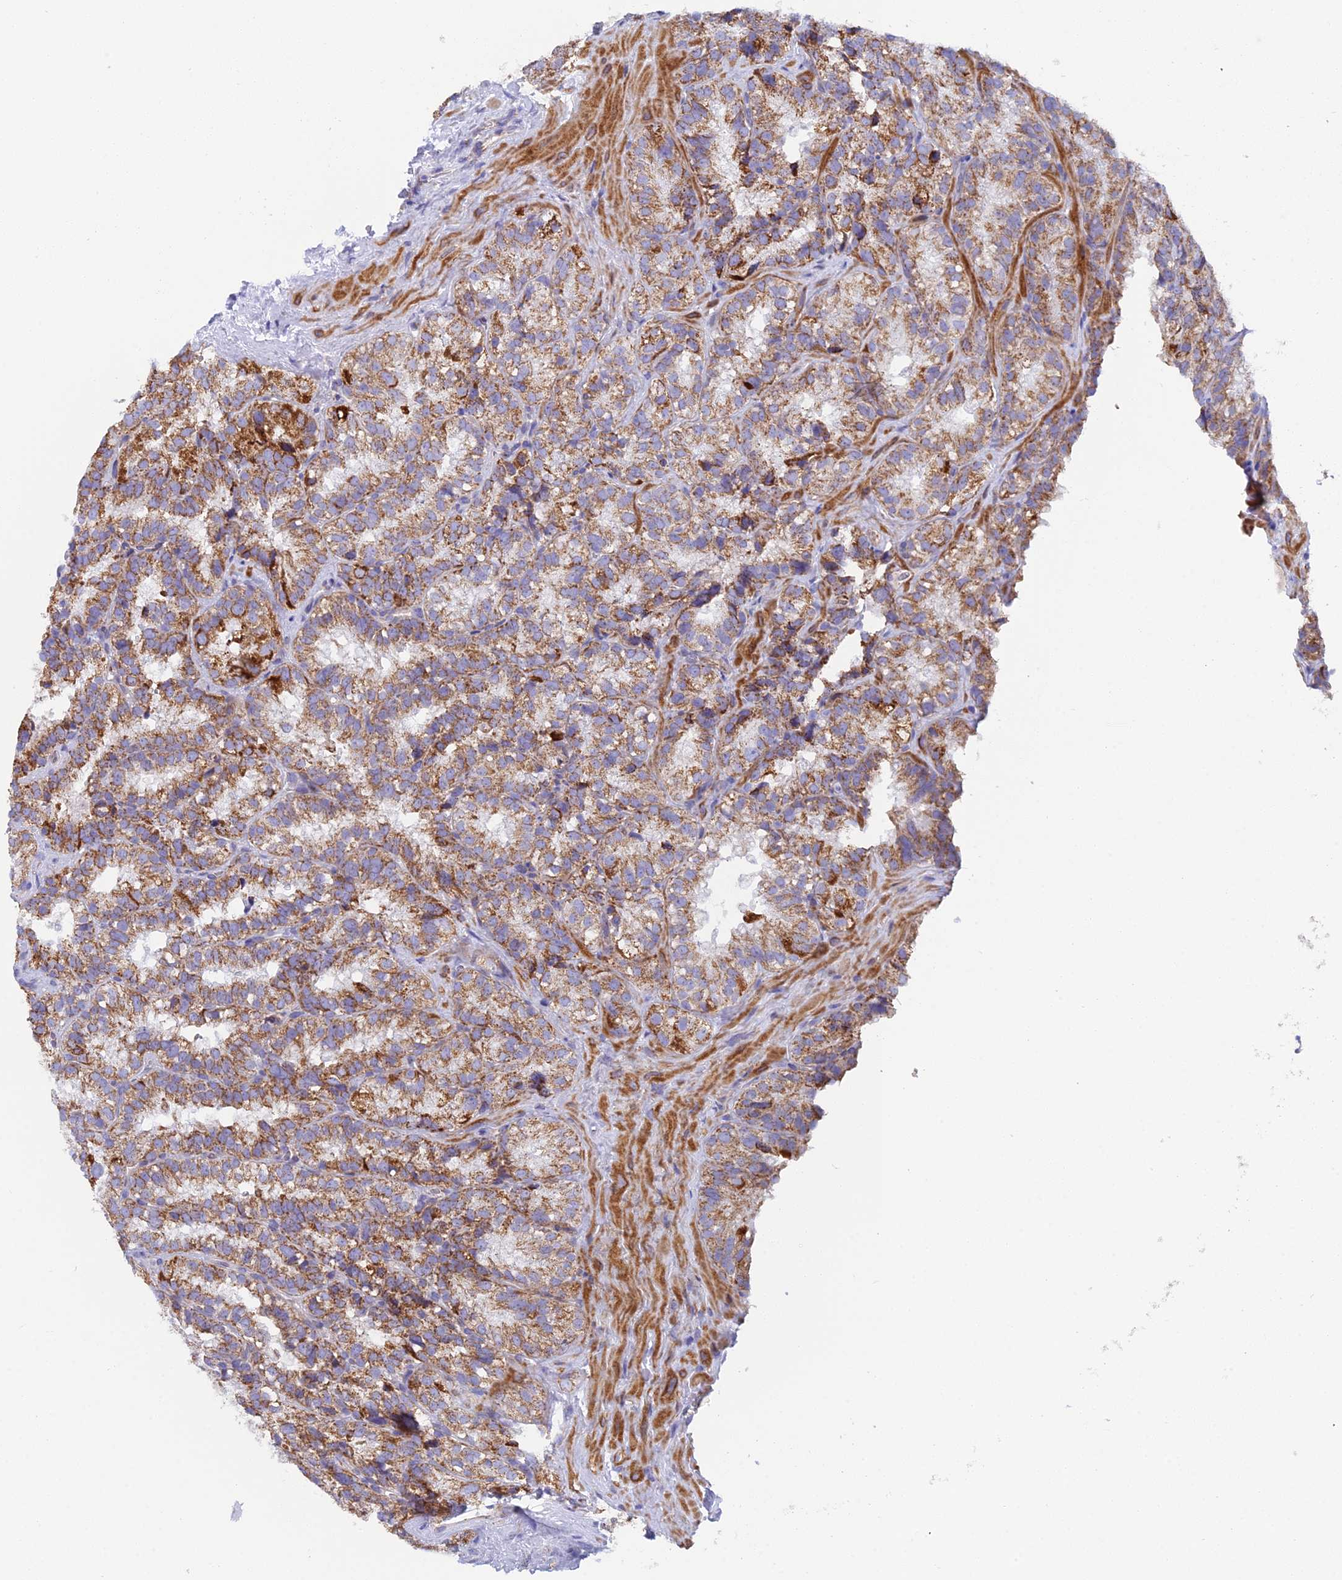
{"staining": {"intensity": "moderate", "quantity": ">75%", "location": "cytoplasmic/membranous"}, "tissue": "seminal vesicle", "cell_type": "Glandular cells", "image_type": "normal", "snomed": [{"axis": "morphology", "description": "Normal tissue, NOS"}, {"axis": "topography", "description": "Seminal veicle"}], "caption": "A photomicrograph of seminal vesicle stained for a protein shows moderate cytoplasmic/membranous brown staining in glandular cells.", "gene": "CSPG4", "patient": {"sex": "male", "age": 58}}